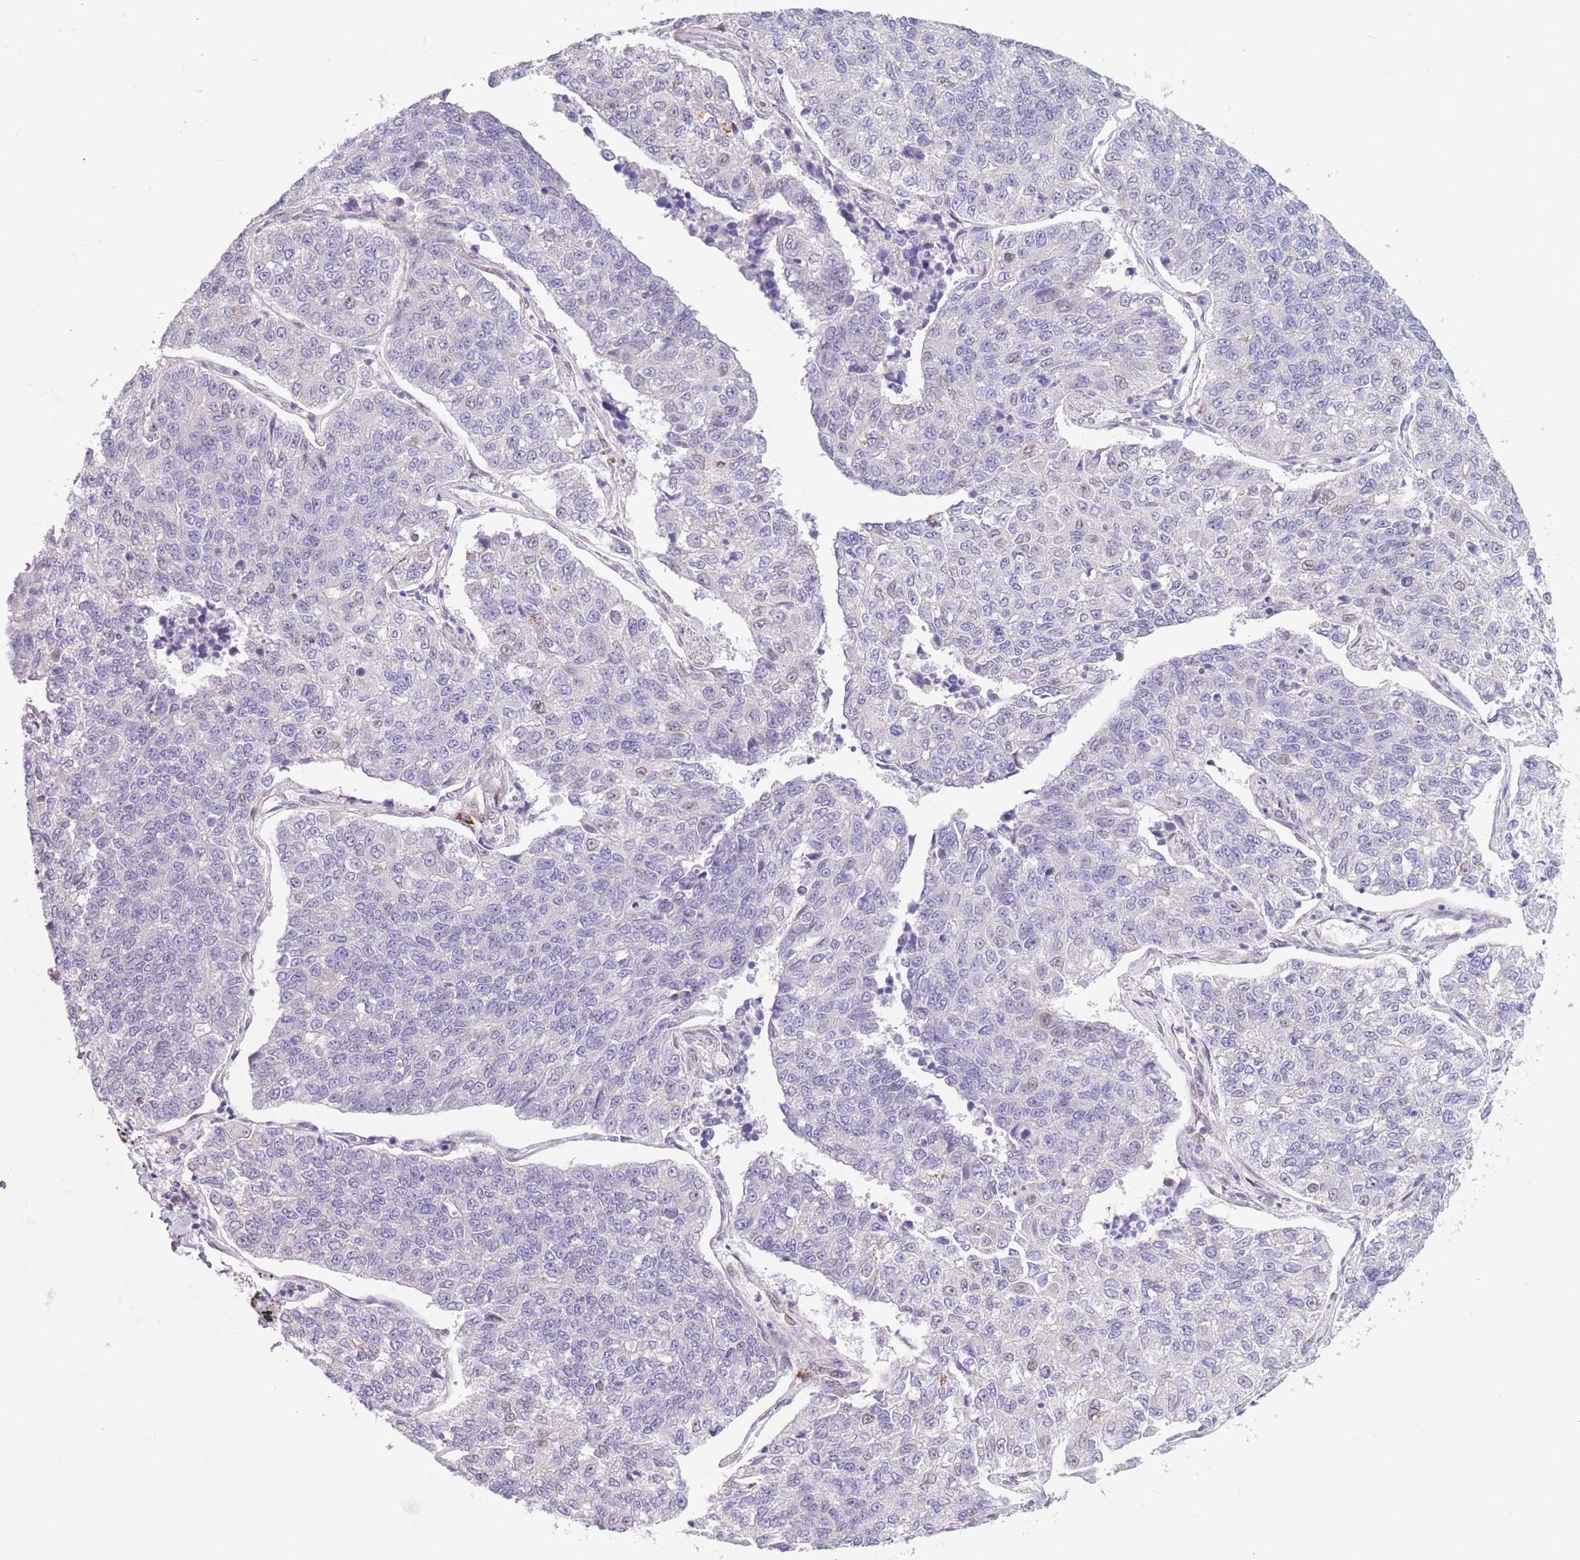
{"staining": {"intensity": "negative", "quantity": "none", "location": "none"}, "tissue": "lung cancer", "cell_type": "Tumor cells", "image_type": "cancer", "snomed": [{"axis": "morphology", "description": "Adenocarcinoma, NOS"}, {"axis": "topography", "description": "Lung"}], "caption": "Image shows no protein positivity in tumor cells of lung cancer (adenocarcinoma) tissue.", "gene": "PDHA1", "patient": {"sex": "male", "age": 49}}